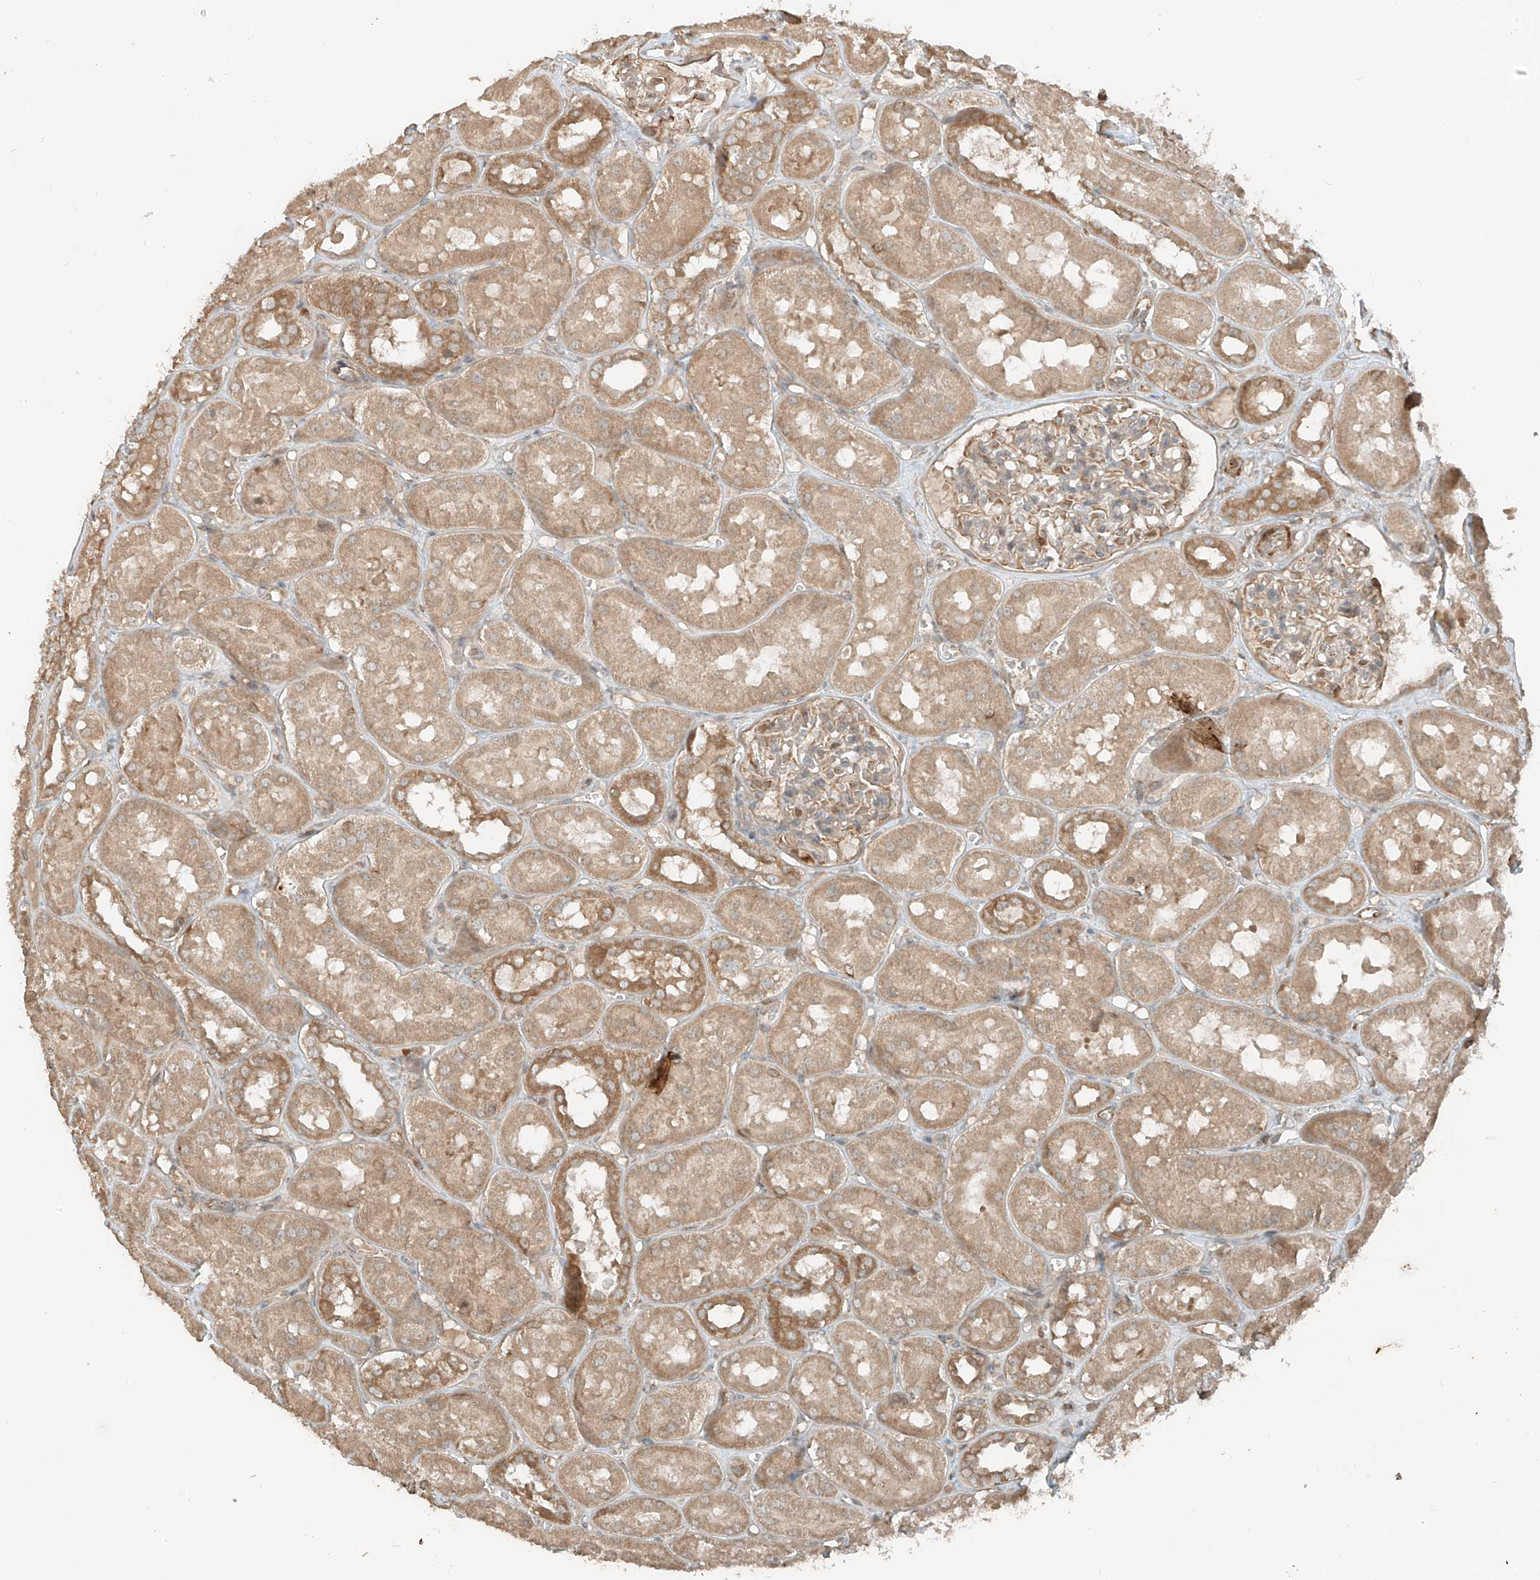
{"staining": {"intensity": "weak", "quantity": ">75%", "location": "cytoplasmic/membranous"}, "tissue": "kidney", "cell_type": "Cells in glomeruli", "image_type": "normal", "snomed": [{"axis": "morphology", "description": "Normal tissue, NOS"}, {"axis": "topography", "description": "Kidney"}], "caption": "Immunohistochemistry of normal human kidney demonstrates low levels of weak cytoplasmic/membranous expression in about >75% of cells in glomeruli. Using DAB (brown) and hematoxylin (blue) stains, captured at high magnification using brightfield microscopy.", "gene": "ANKZF1", "patient": {"sex": "male", "age": 16}}